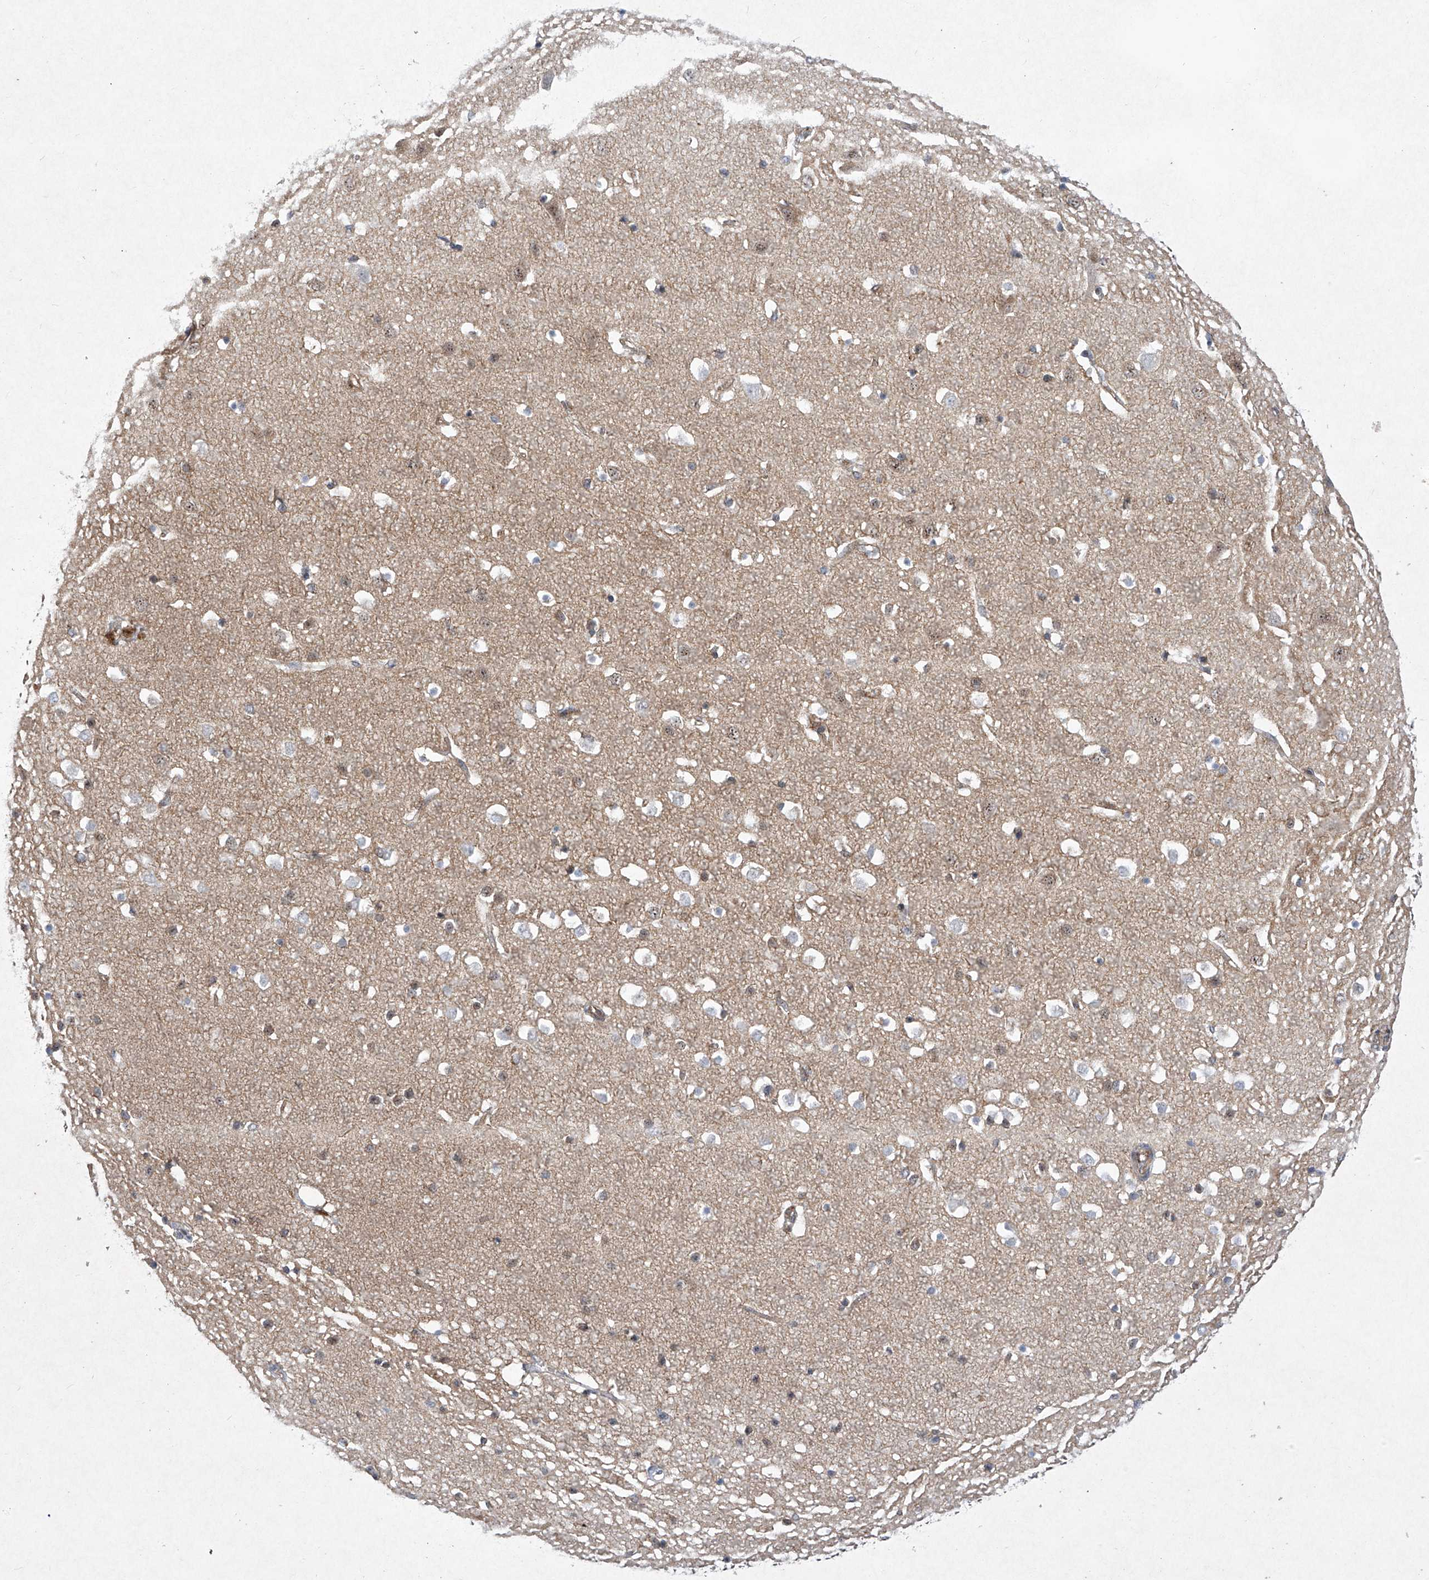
{"staining": {"intensity": "negative", "quantity": "none", "location": "none"}, "tissue": "cerebral cortex", "cell_type": "Endothelial cells", "image_type": "normal", "snomed": [{"axis": "morphology", "description": "Normal tissue, NOS"}, {"axis": "topography", "description": "Cerebral cortex"}], "caption": "Endothelial cells show no significant protein staining in unremarkable cerebral cortex. (DAB (3,3'-diaminobenzidine) immunohistochemistry visualized using brightfield microscopy, high magnification).", "gene": "CISH", "patient": {"sex": "male", "age": 54}}